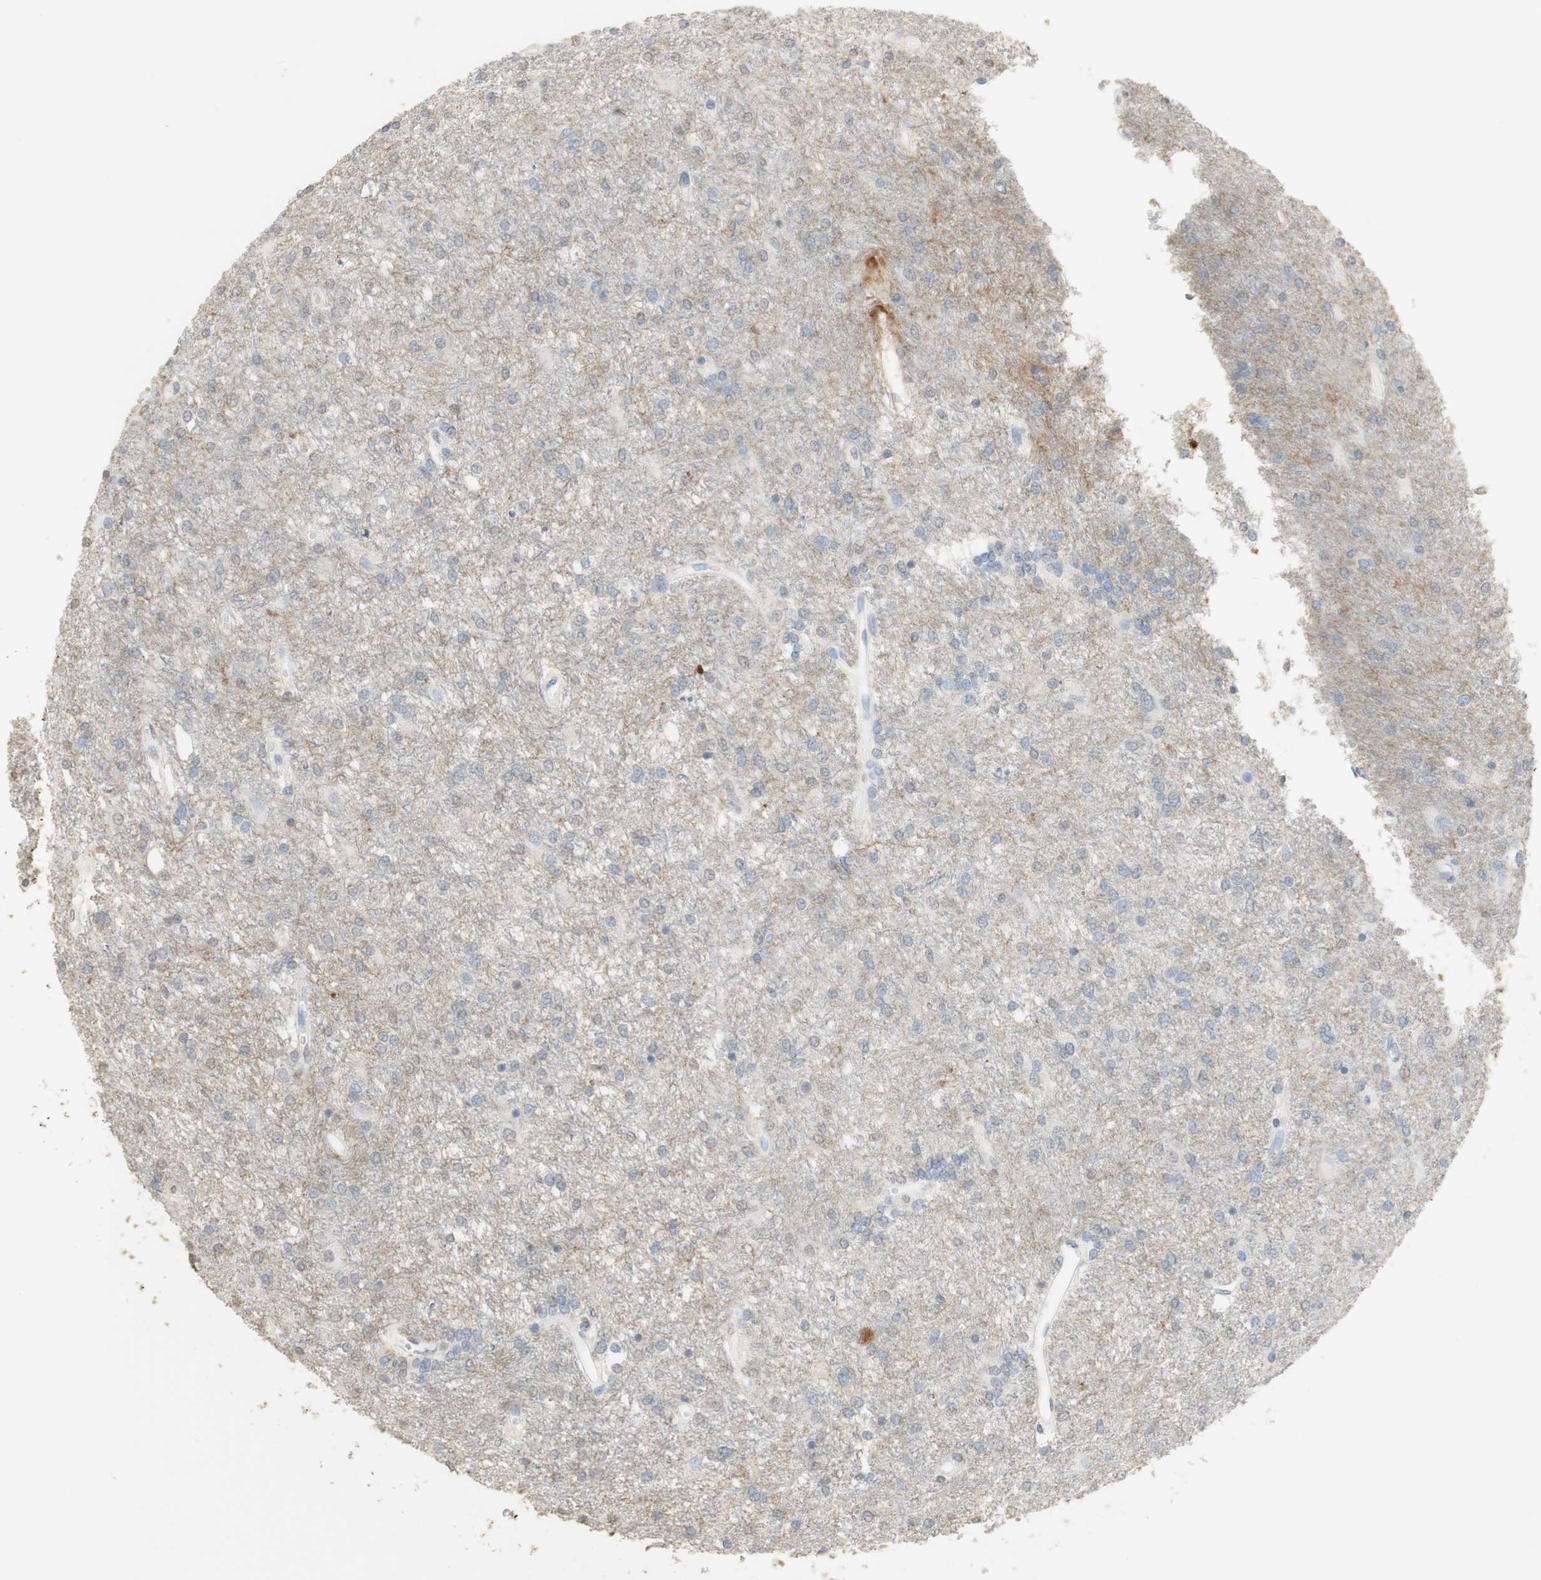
{"staining": {"intensity": "negative", "quantity": "none", "location": "none"}, "tissue": "glioma", "cell_type": "Tumor cells", "image_type": "cancer", "snomed": [{"axis": "morphology", "description": "Glioma, malignant, High grade"}, {"axis": "topography", "description": "Brain"}], "caption": "Immunohistochemistry micrograph of neoplastic tissue: human glioma stained with DAB displays no significant protein positivity in tumor cells. Brightfield microscopy of IHC stained with DAB (brown) and hematoxylin (blue), captured at high magnification.", "gene": "L1CAM", "patient": {"sex": "female", "age": 59}}